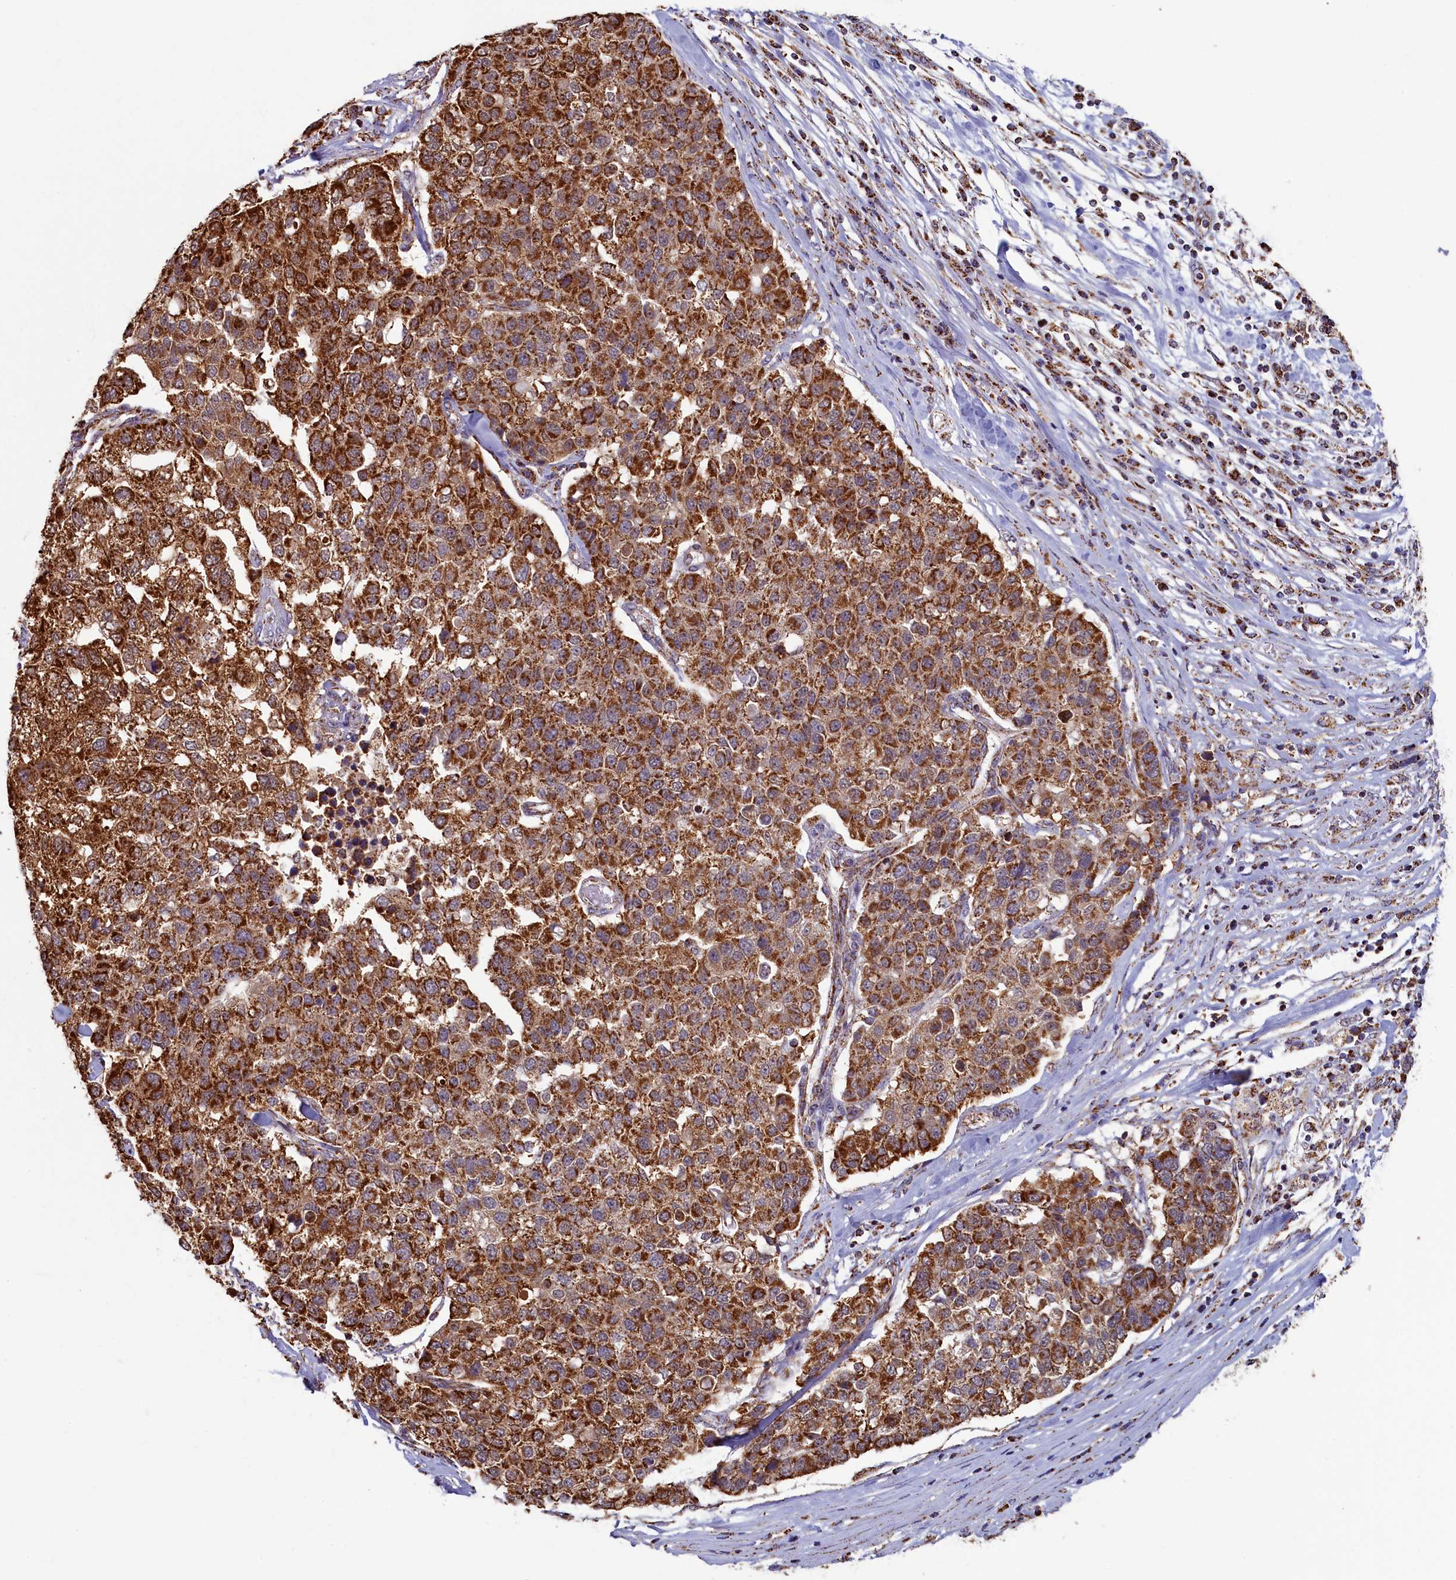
{"staining": {"intensity": "strong", "quantity": ">75%", "location": "cytoplasmic/membranous"}, "tissue": "pancreatic cancer", "cell_type": "Tumor cells", "image_type": "cancer", "snomed": [{"axis": "morphology", "description": "Adenocarcinoma, NOS"}, {"axis": "topography", "description": "Pancreas"}], "caption": "The histopathology image shows immunohistochemical staining of pancreatic adenocarcinoma. There is strong cytoplasmic/membranous staining is appreciated in approximately >75% of tumor cells.", "gene": "SPR", "patient": {"sex": "female", "age": 61}}